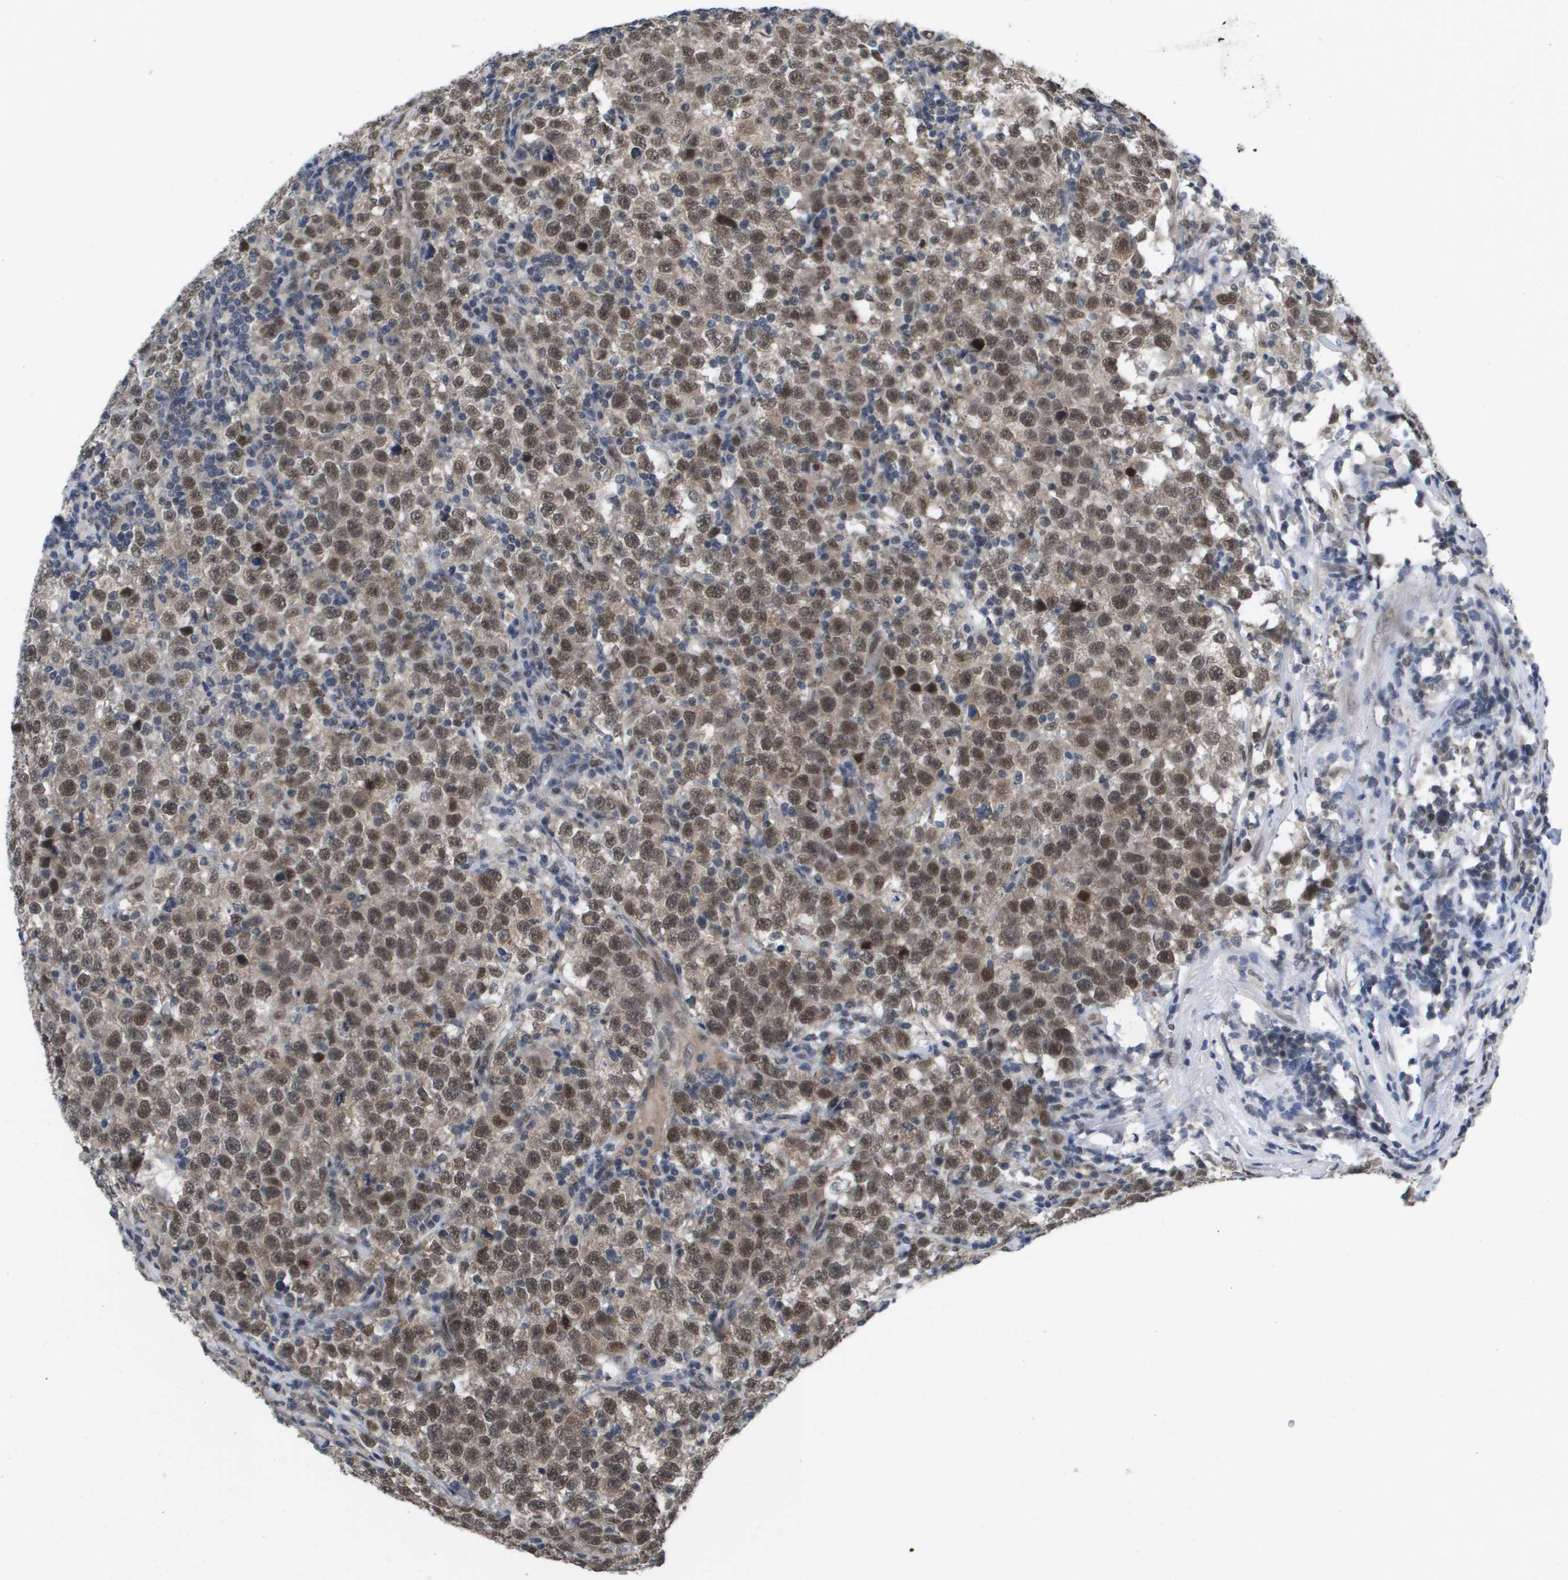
{"staining": {"intensity": "moderate", "quantity": ">75%", "location": "nuclear"}, "tissue": "testis cancer", "cell_type": "Tumor cells", "image_type": "cancer", "snomed": [{"axis": "morphology", "description": "Seminoma, NOS"}, {"axis": "topography", "description": "Testis"}], "caption": "Immunohistochemistry (IHC) of seminoma (testis) displays medium levels of moderate nuclear positivity in approximately >75% of tumor cells.", "gene": "AMBRA1", "patient": {"sex": "male", "age": 43}}